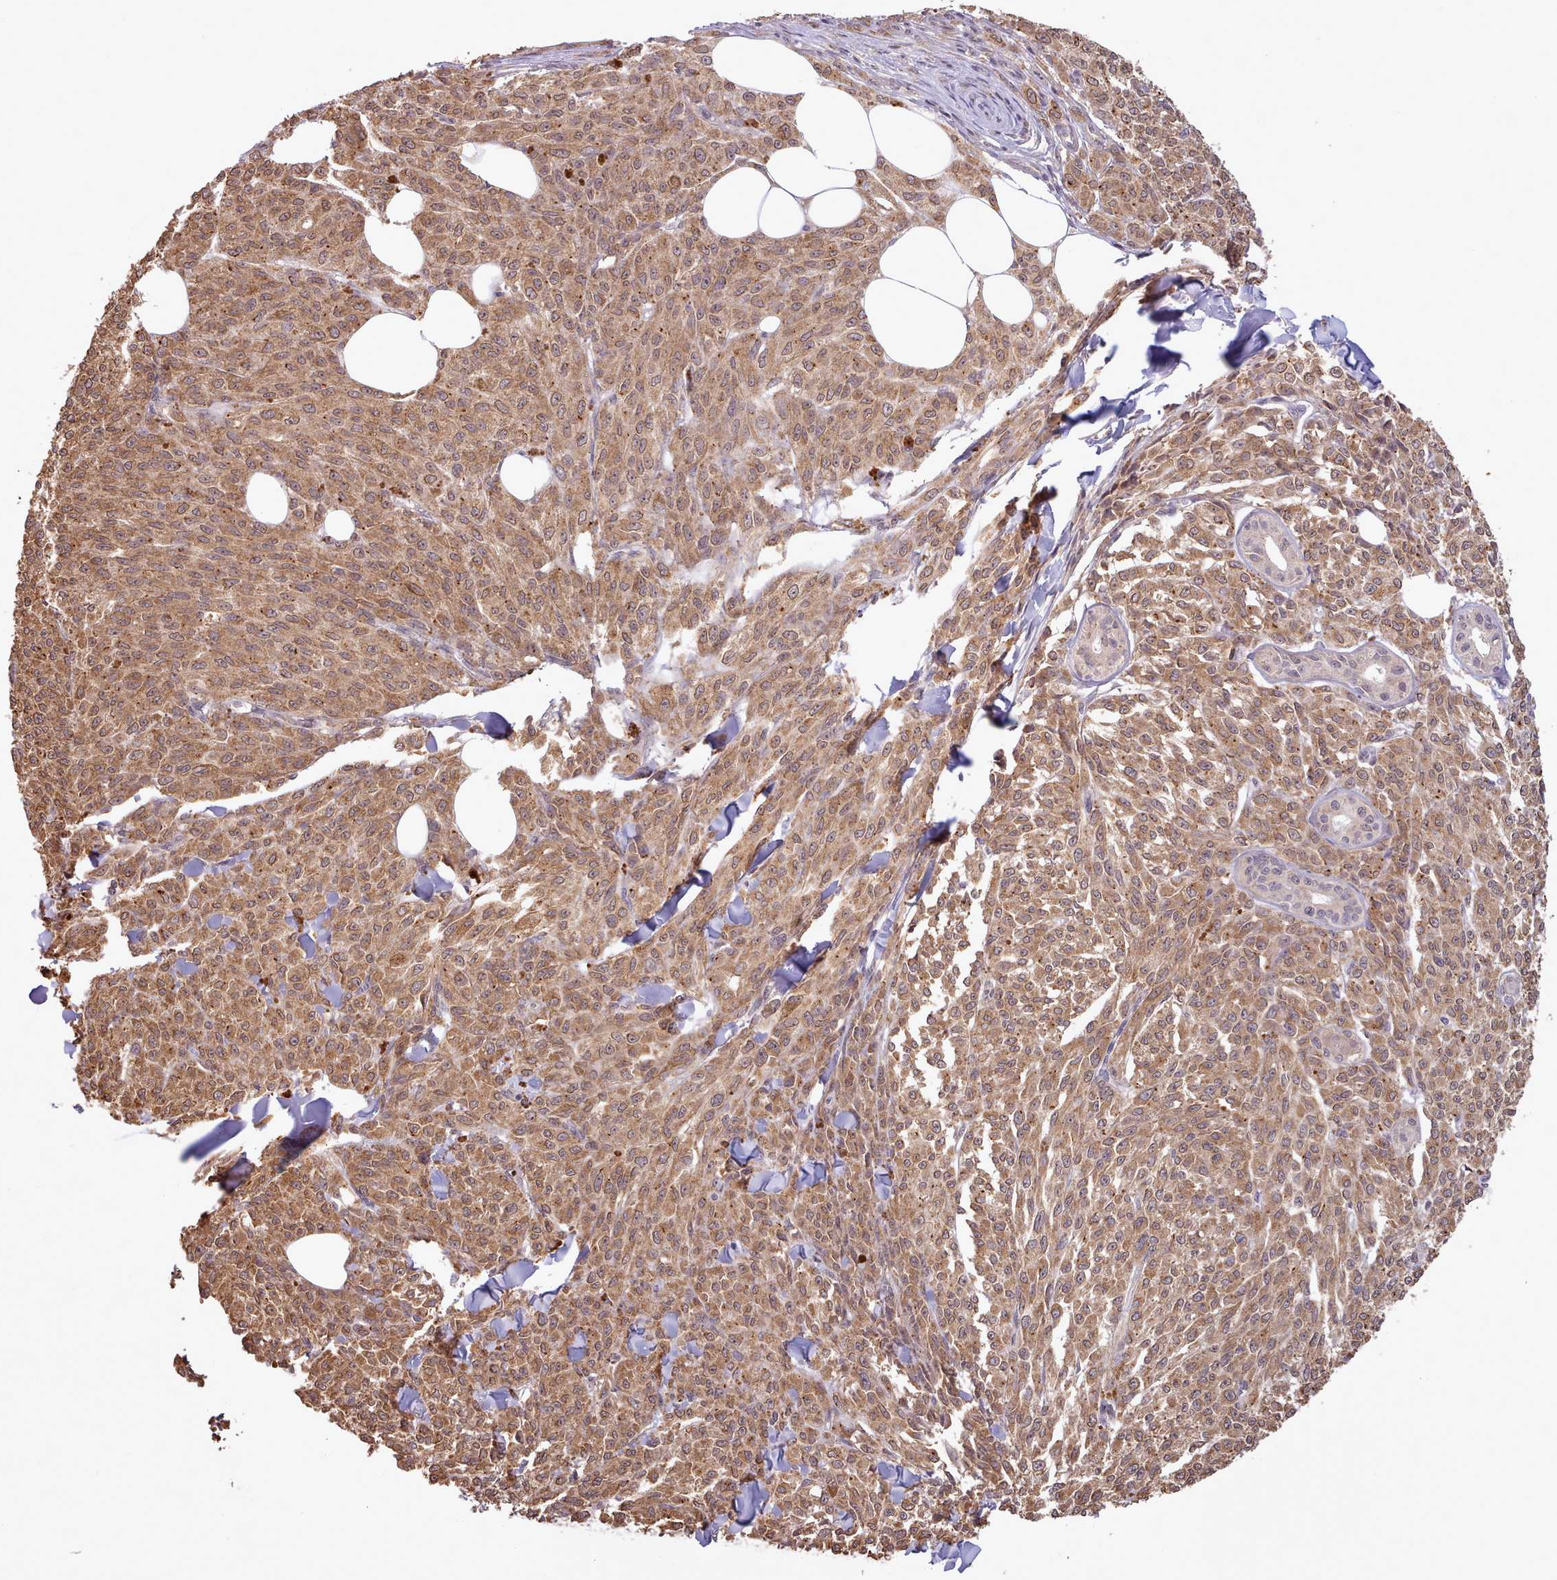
{"staining": {"intensity": "moderate", "quantity": ">75%", "location": "cytoplasmic/membranous"}, "tissue": "melanoma", "cell_type": "Tumor cells", "image_type": "cancer", "snomed": [{"axis": "morphology", "description": "Malignant melanoma, NOS"}, {"axis": "topography", "description": "Skin"}], "caption": "IHC of malignant melanoma displays medium levels of moderate cytoplasmic/membranous positivity in about >75% of tumor cells.", "gene": "PIP4P1", "patient": {"sex": "female", "age": 52}}